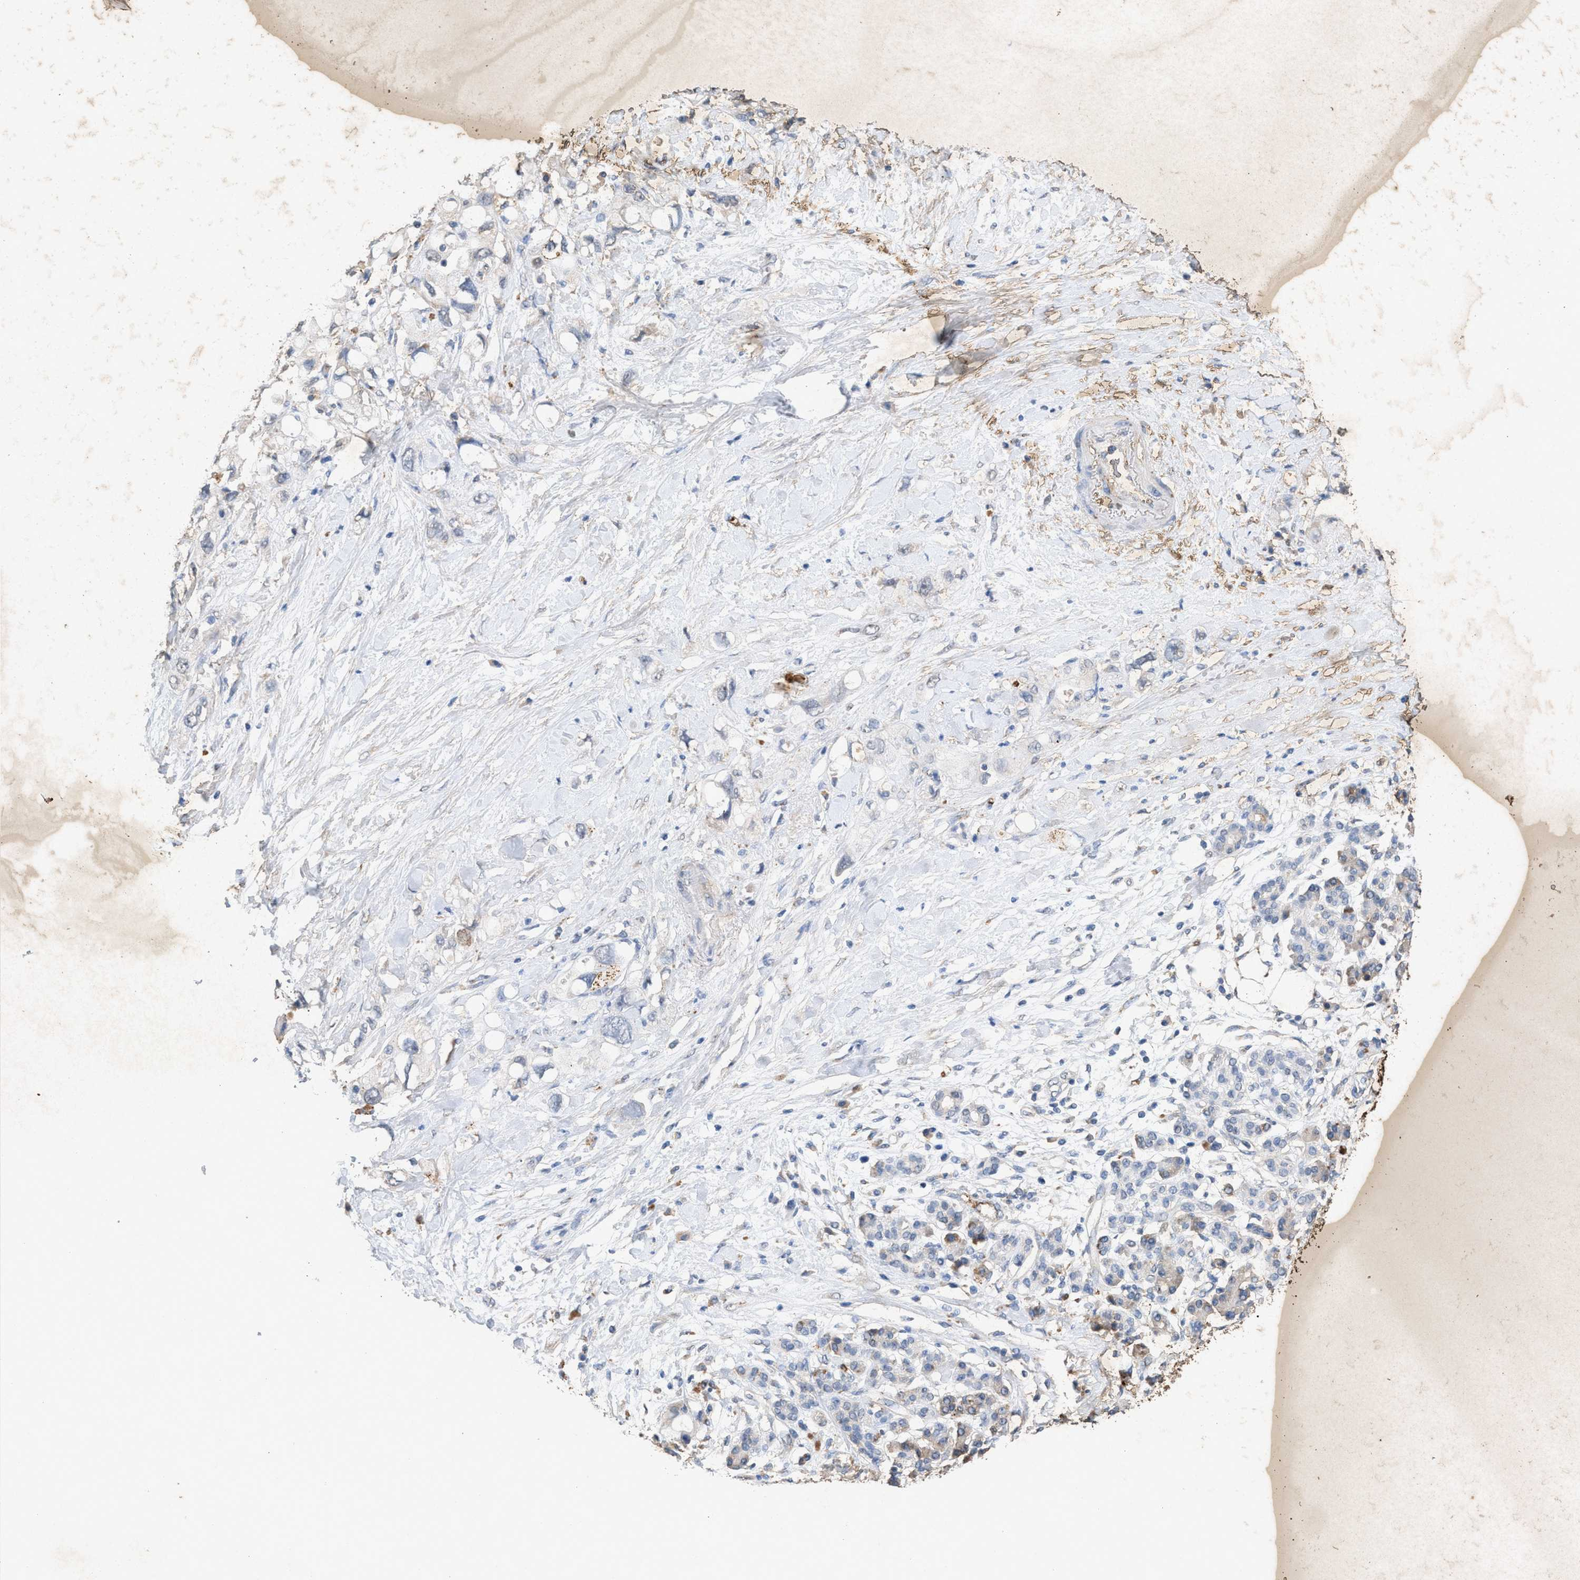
{"staining": {"intensity": "negative", "quantity": "none", "location": "none"}, "tissue": "pancreatic cancer", "cell_type": "Tumor cells", "image_type": "cancer", "snomed": [{"axis": "morphology", "description": "Adenocarcinoma, NOS"}, {"axis": "topography", "description": "Pancreas"}], "caption": "Immunohistochemical staining of human pancreatic cancer (adenocarcinoma) demonstrates no significant positivity in tumor cells. The staining was performed using DAB (3,3'-diaminobenzidine) to visualize the protein expression in brown, while the nuclei were stained in blue with hematoxylin (Magnification: 20x).", "gene": "LTB4R2", "patient": {"sex": "female", "age": 56}}